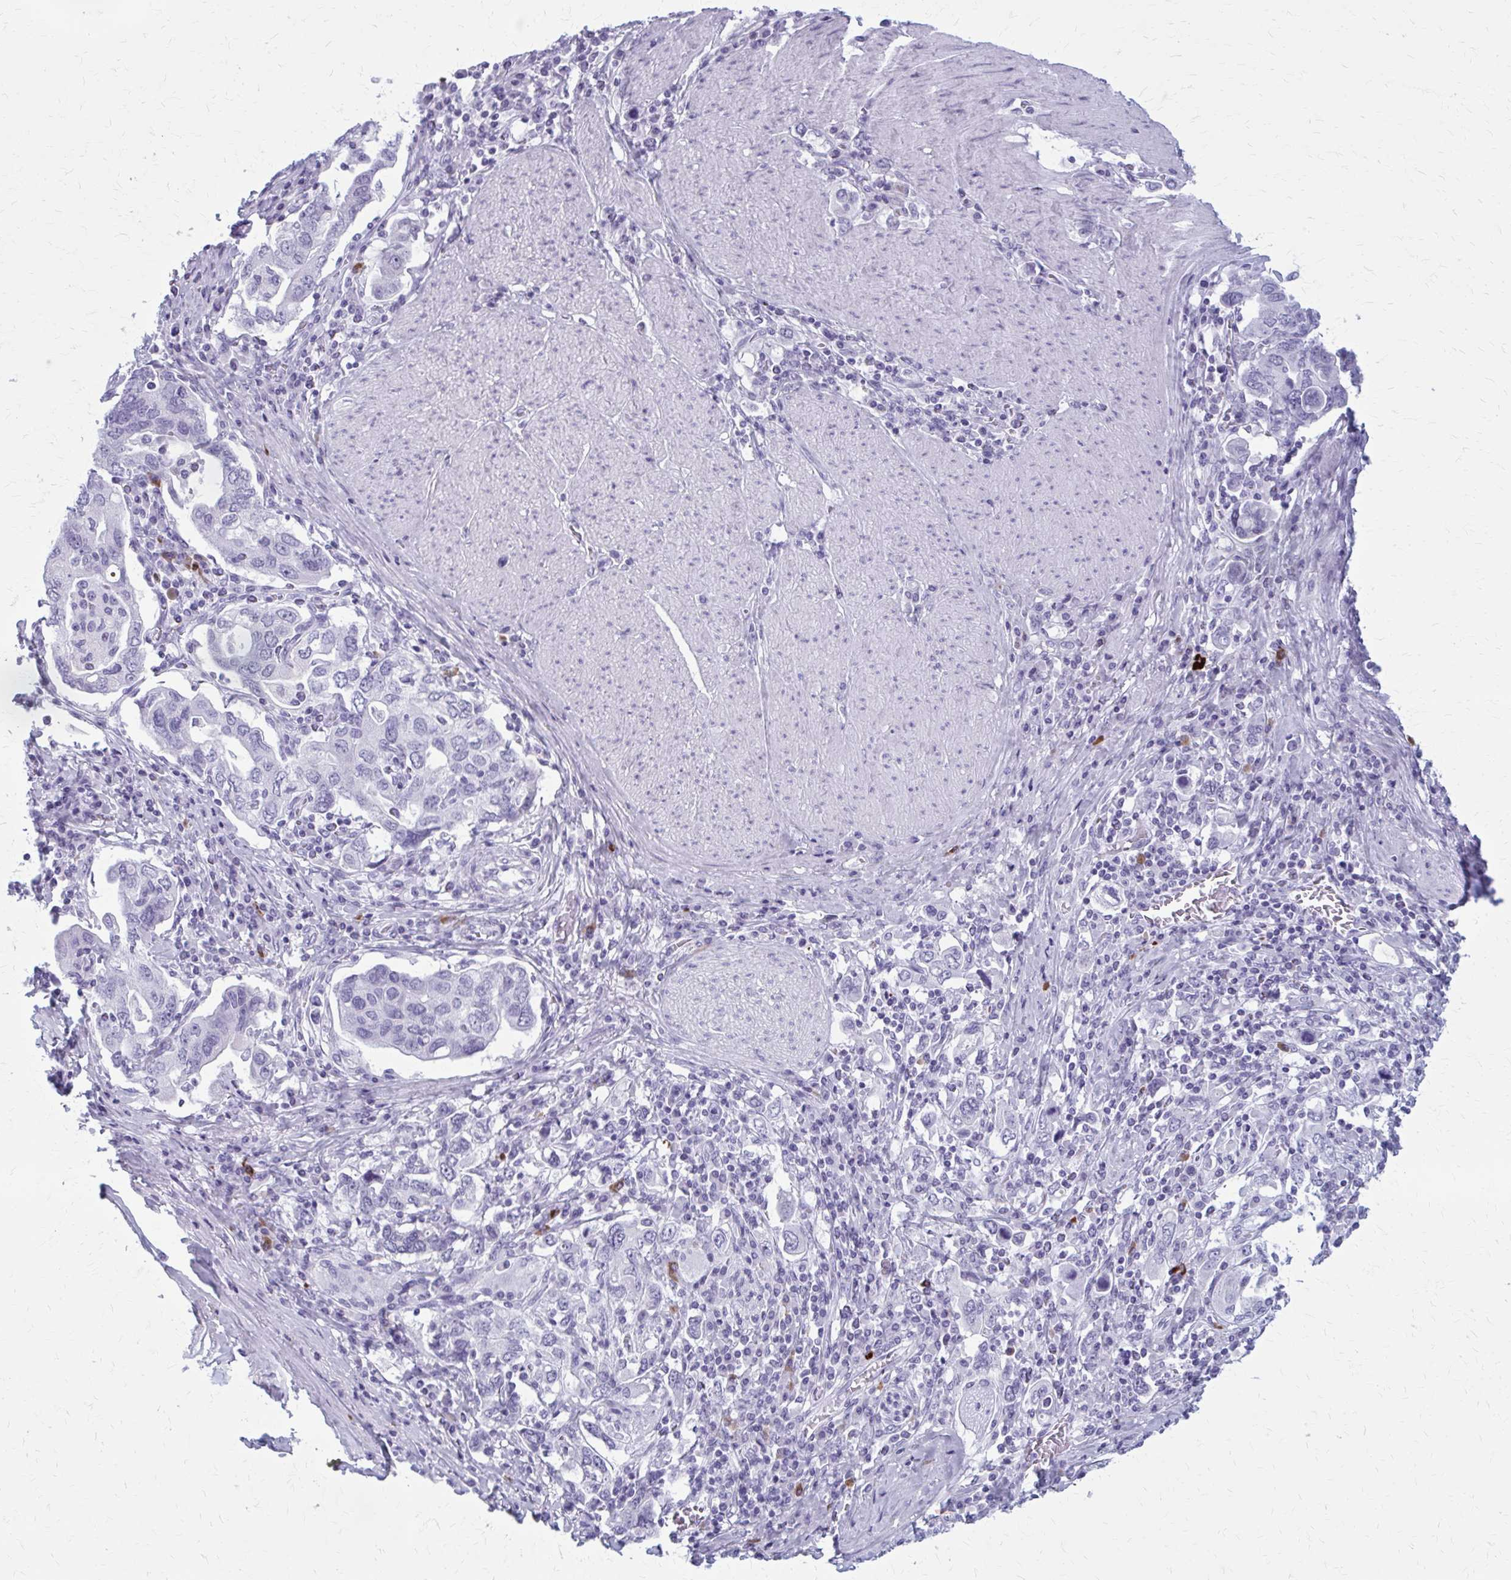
{"staining": {"intensity": "negative", "quantity": "none", "location": "none"}, "tissue": "stomach cancer", "cell_type": "Tumor cells", "image_type": "cancer", "snomed": [{"axis": "morphology", "description": "Adenocarcinoma, NOS"}, {"axis": "topography", "description": "Stomach, upper"}, {"axis": "topography", "description": "Stomach"}], "caption": "Stomach adenocarcinoma was stained to show a protein in brown. There is no significant expression in tumor cells.", "gene": "ZDHHC7", "patient": {"sex": "male", "age": 62}}